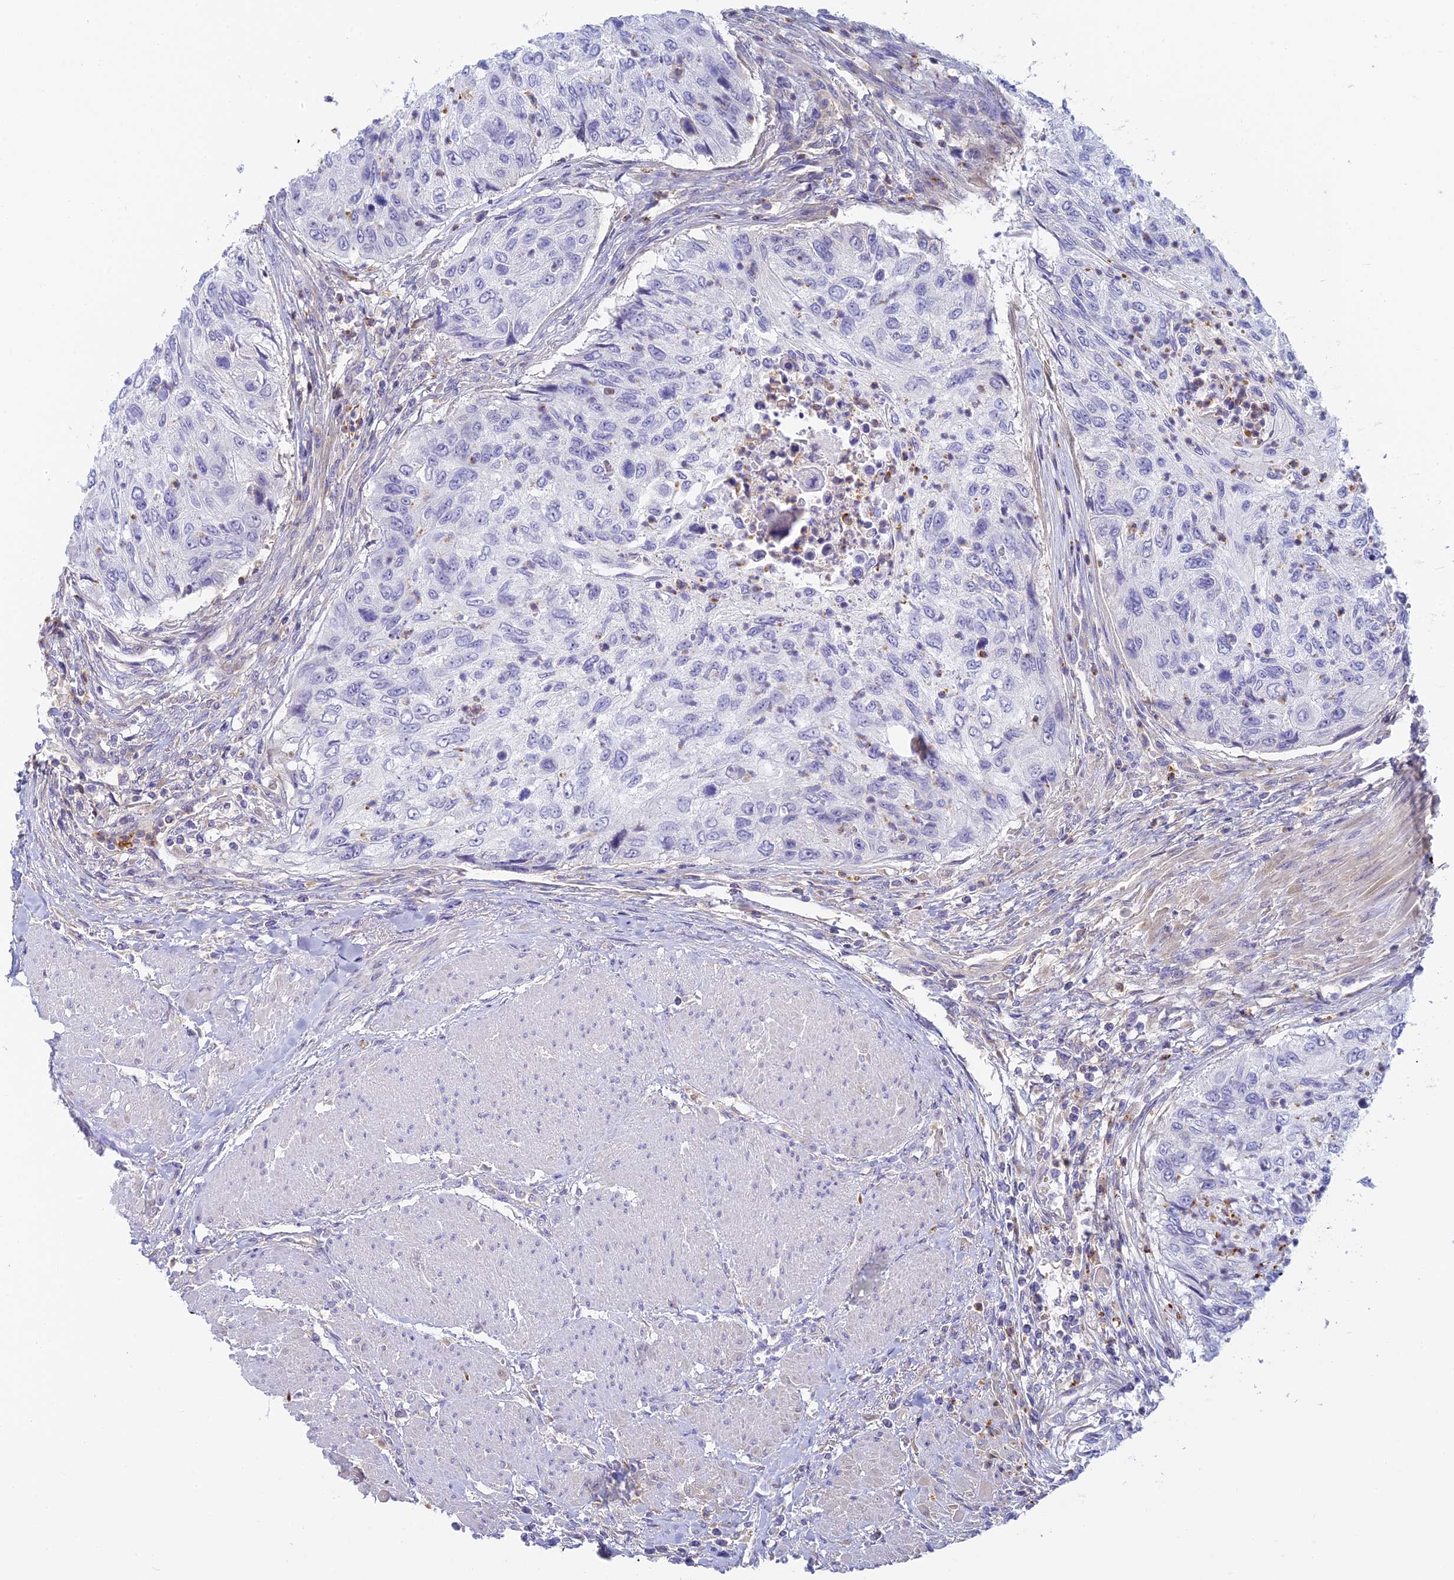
{"staining": {"intensity": "negative", "quantity": "none", "location": "none"}, "tissue": "urothelial cancer", "cell_type": "Tumor cells", "image_type": "cancer", "snomed": [{"axis": "morphology", "description": "Urothelial carcinoma, High grade"}, {"axis": "topography", "description": "Urinary bladder"}], "caption": "DAB (3,3'-diaminobenzidine) immunohistochemical staining of human urothelial carcinoma (high-grade) shows no significant positivity in tumor cells.", "gene": "INTS13", "patient": {"sex": "female", "age": 60}}